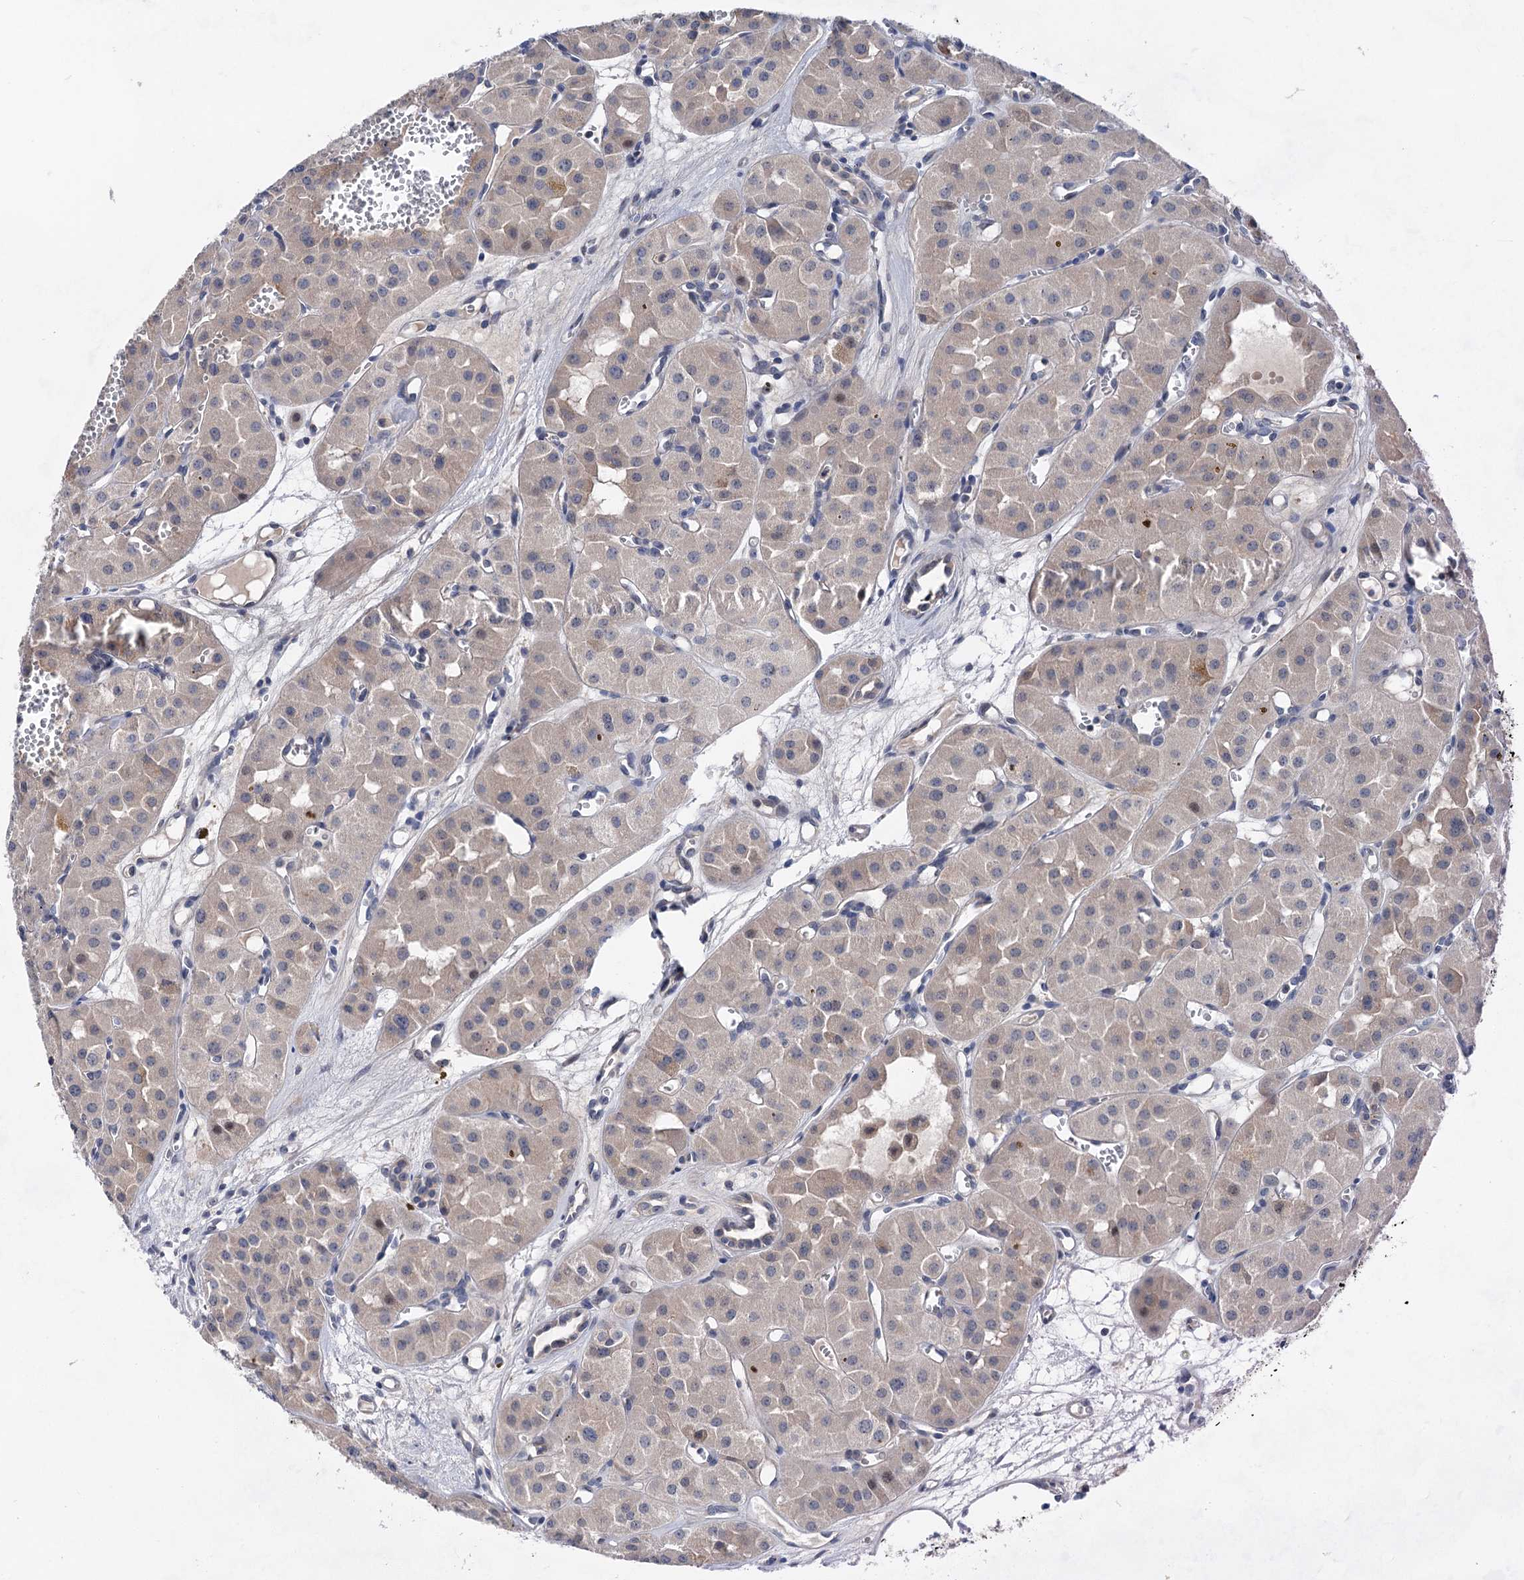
{"staining": {"intensity": "negative", "quantity": "none", "location": "none"}, "tissue": "renal cancer", "cell_type": "Tumor cells", "image_type": "cancer", "snomed": [{"axis": "morphology", "description": "Carcinoma, NOS"}, {"axis": "topography", "description": "Kidney"}], "caption": "This is an IHC photomicrograph of human renal carcinoma. There is no positivity in tumor cells.", "gene": "MORN3", "patient": {"sex": "female", "age": 75}}